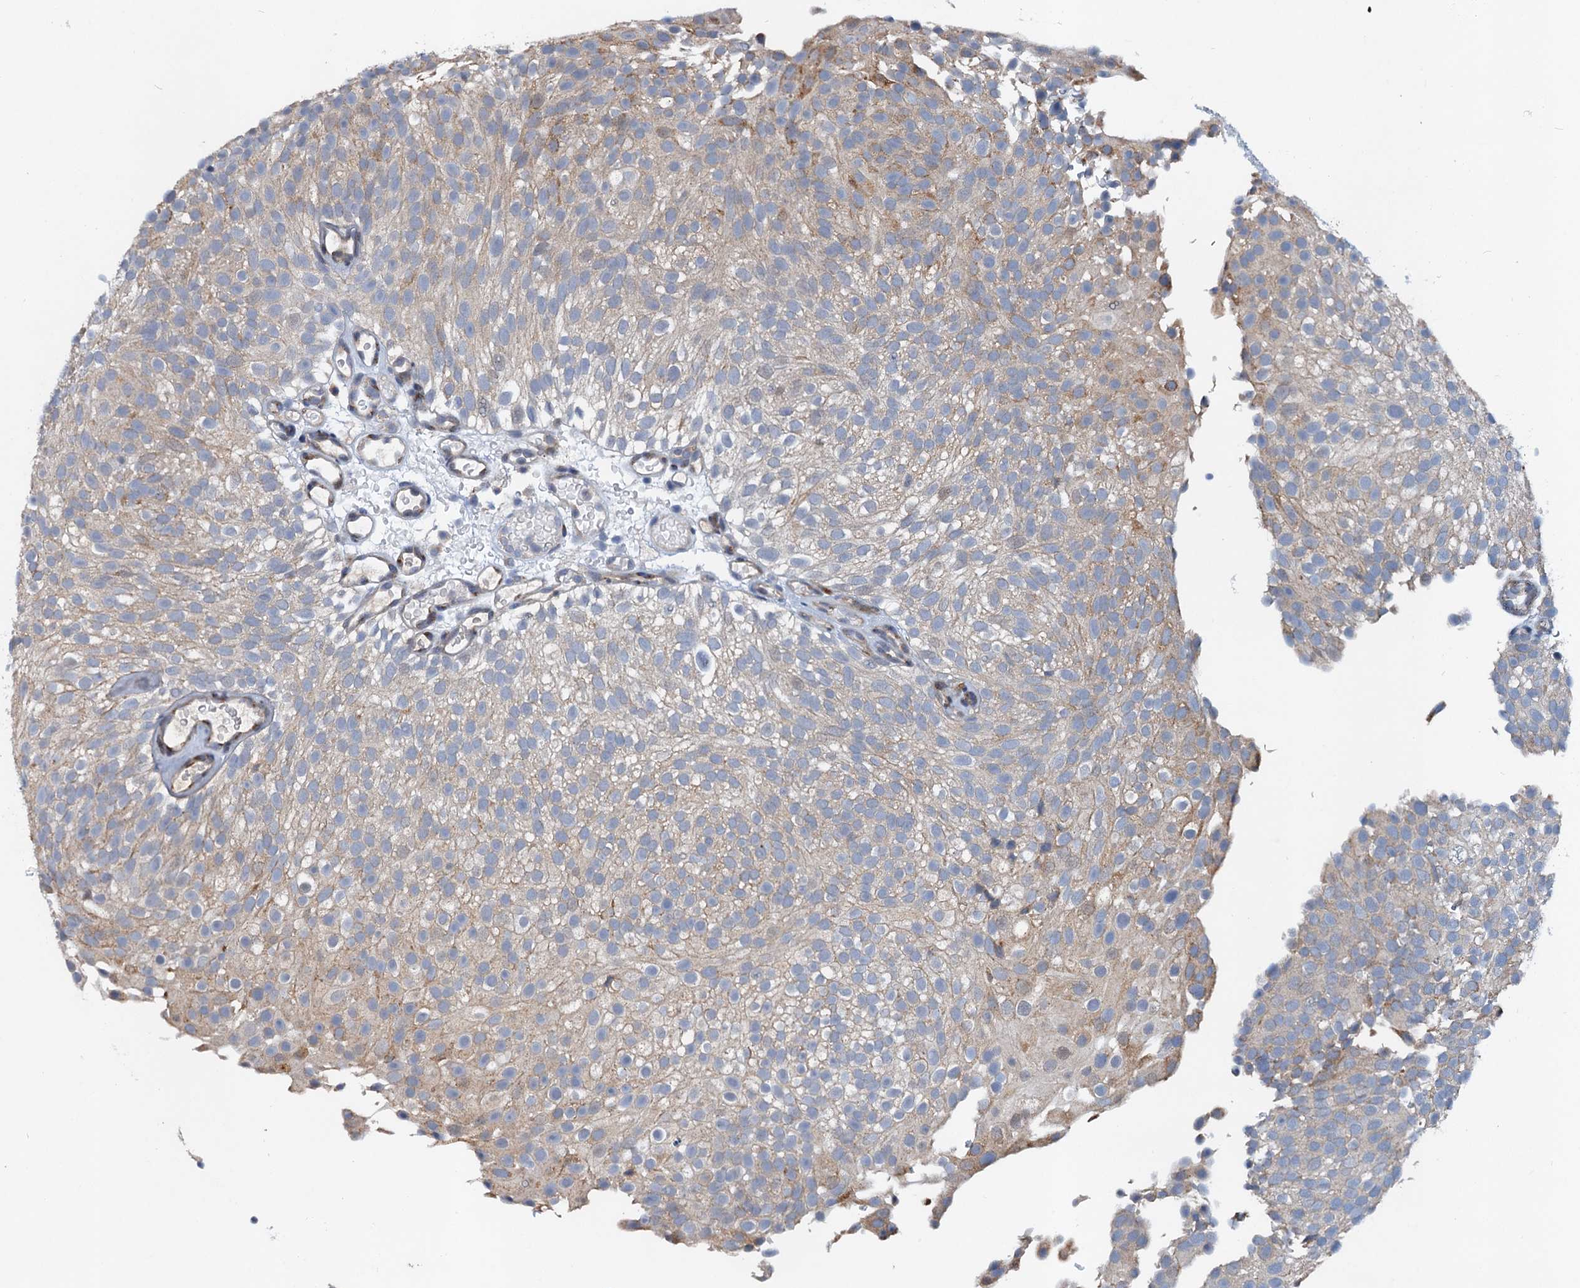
{"staining": {"intensity": "weak", "quantity": "<25%", "location": "cytoplasmic/membranous"}, "tissue": "urothelial cancer", "cell_type": "Tumor cells", "image_type": "cancer", "snomed": [{"axis": "morphology", "description": "Urothelial carcinoma, Low grade"}, {"axis": "topography", "description": "Urinary bladder"}], "caption": "DAB immunohistochemical staining of low-grade urothelial carcinoma demonstrates no significant positivity in tumor cells.", "gene": "NBEA", "patient": {"sex": "male", "age": 78}}